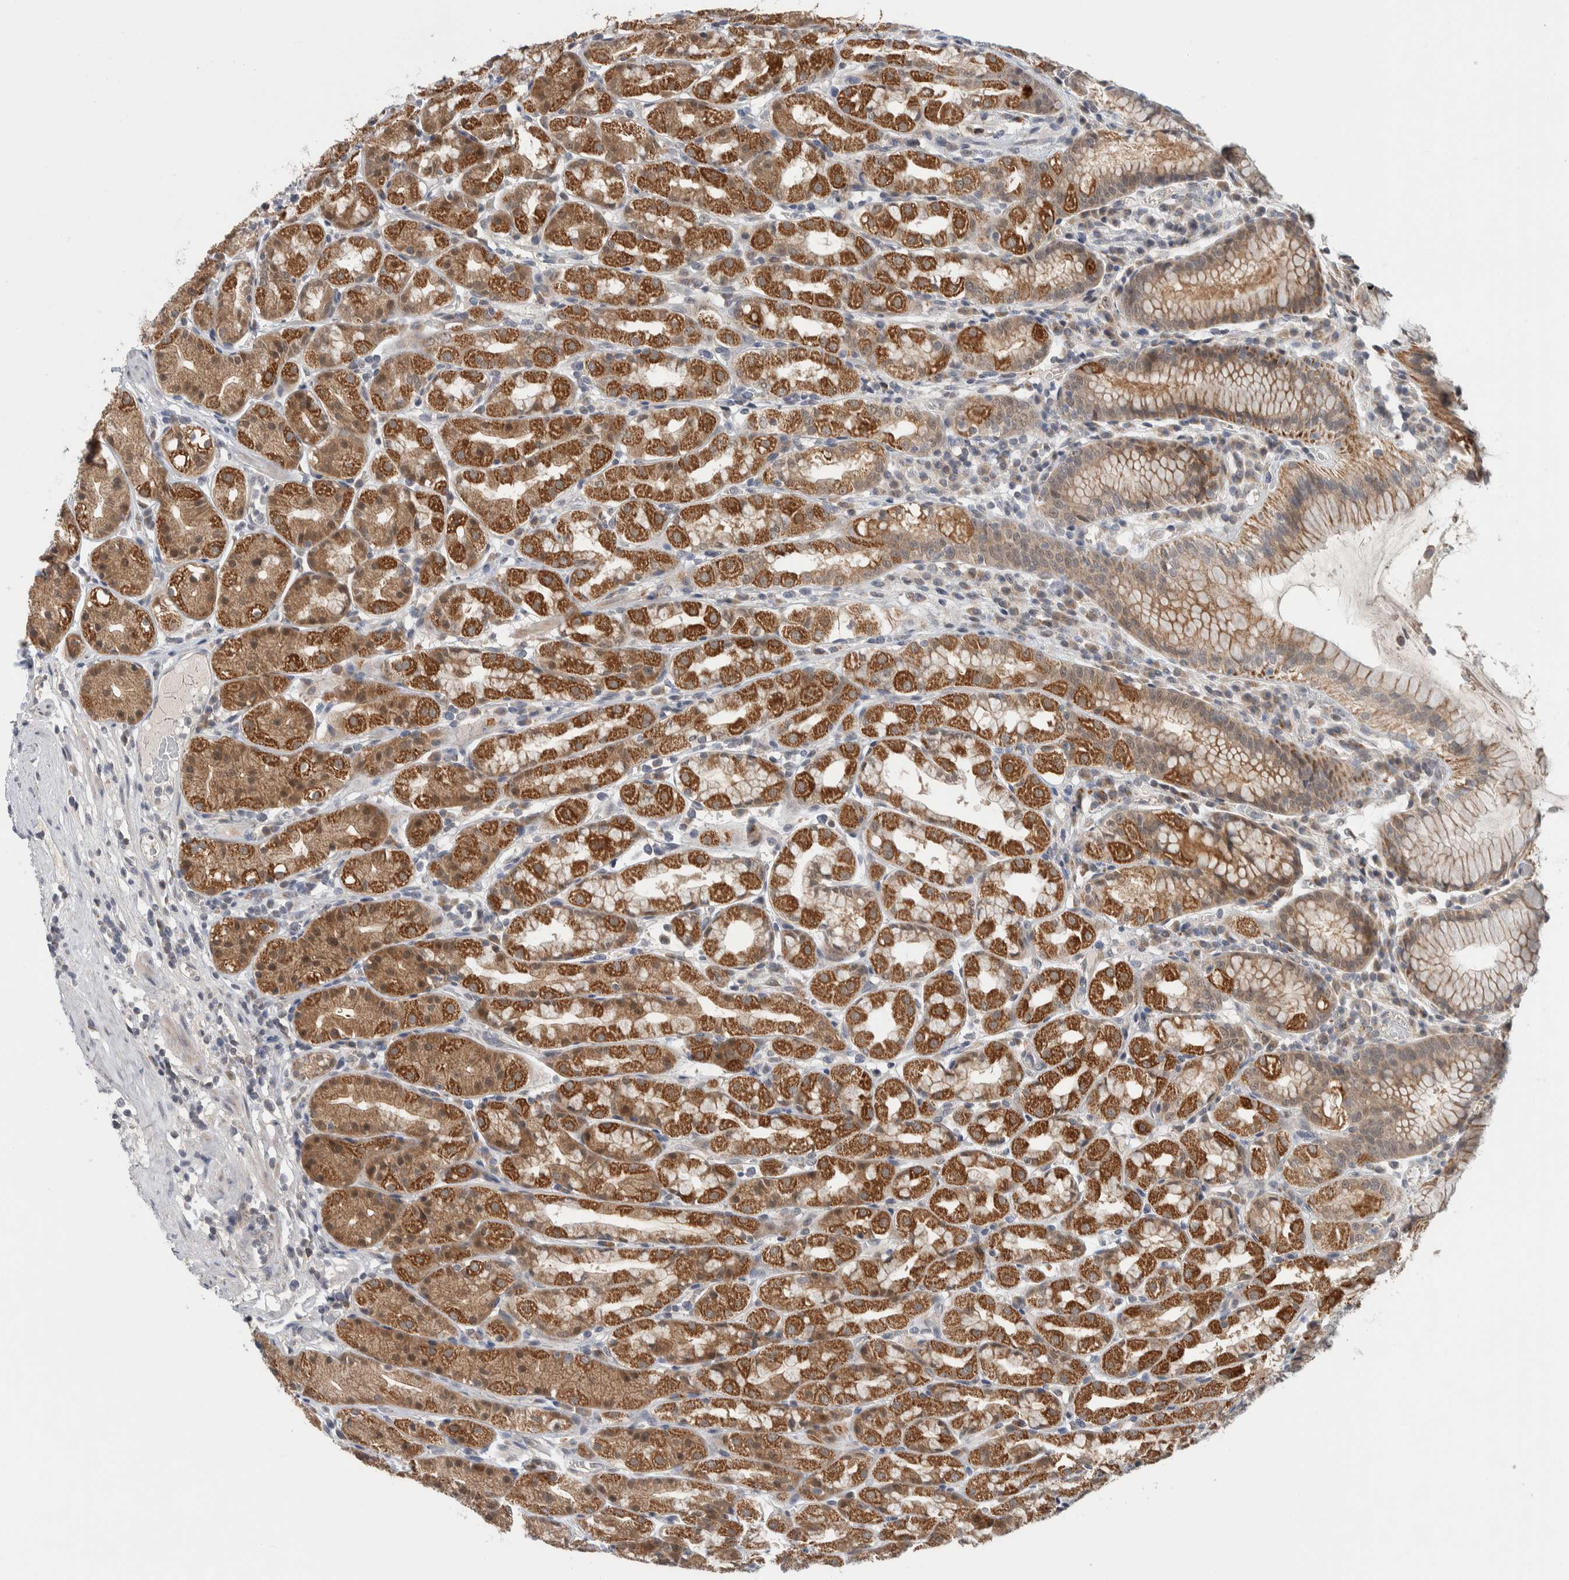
{"staining": {"intensity": "strong", "quantity": "25%-75%", "location": "cytoplasmic/membranous"}, "tissue": "stomach", "cell_type": "Glandular cells", "image_type": "normal", "snomed": [{"axis": "morphology", "description": "Normal tissue, NOS"}, {"axis": "topography", "description": "Stomach, lower"}], "caption": "Protein staining of unremarkable stomach demonstrates strong cytoplasmic/membranous expression in approximately 25%-75% of glandular cells. (Brightfield microscopy of DAB IHC at high magnification).", "gene": "SHPK", "patient": {"sex": "female", "age": 56}}